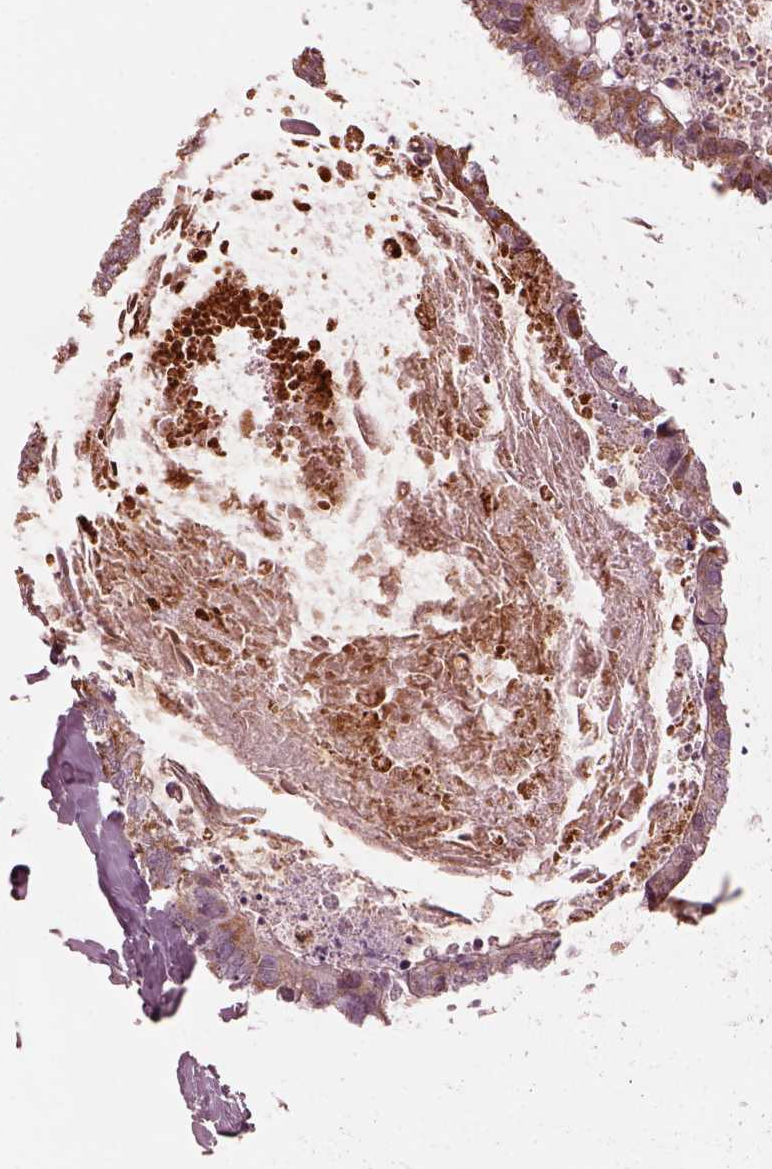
{"staining": {"intensity": "strong", "quantity": "25%-75%", "location": "cytoplasmic/membranous"}, "tissue": "colorectal cancer", "cell_type": "Tumor cells", "image_type": "cancer", "snomed": [{"axis": "morphology", "description": "Adenocarcinoma, NOS"}, {"axis": "topography", "description": "Colon"}, {"axis": "topography", "description": "Rectum"}], "caption": "There is high levels of strong cytoplasmic/membranous expression in tumor cells of adenocarcinoma (colorectal), as demonstrated by immunohistochemical staining (brown color).", "gene": "NDUFB10", "patient": {"sex": "male", "age": 57}}